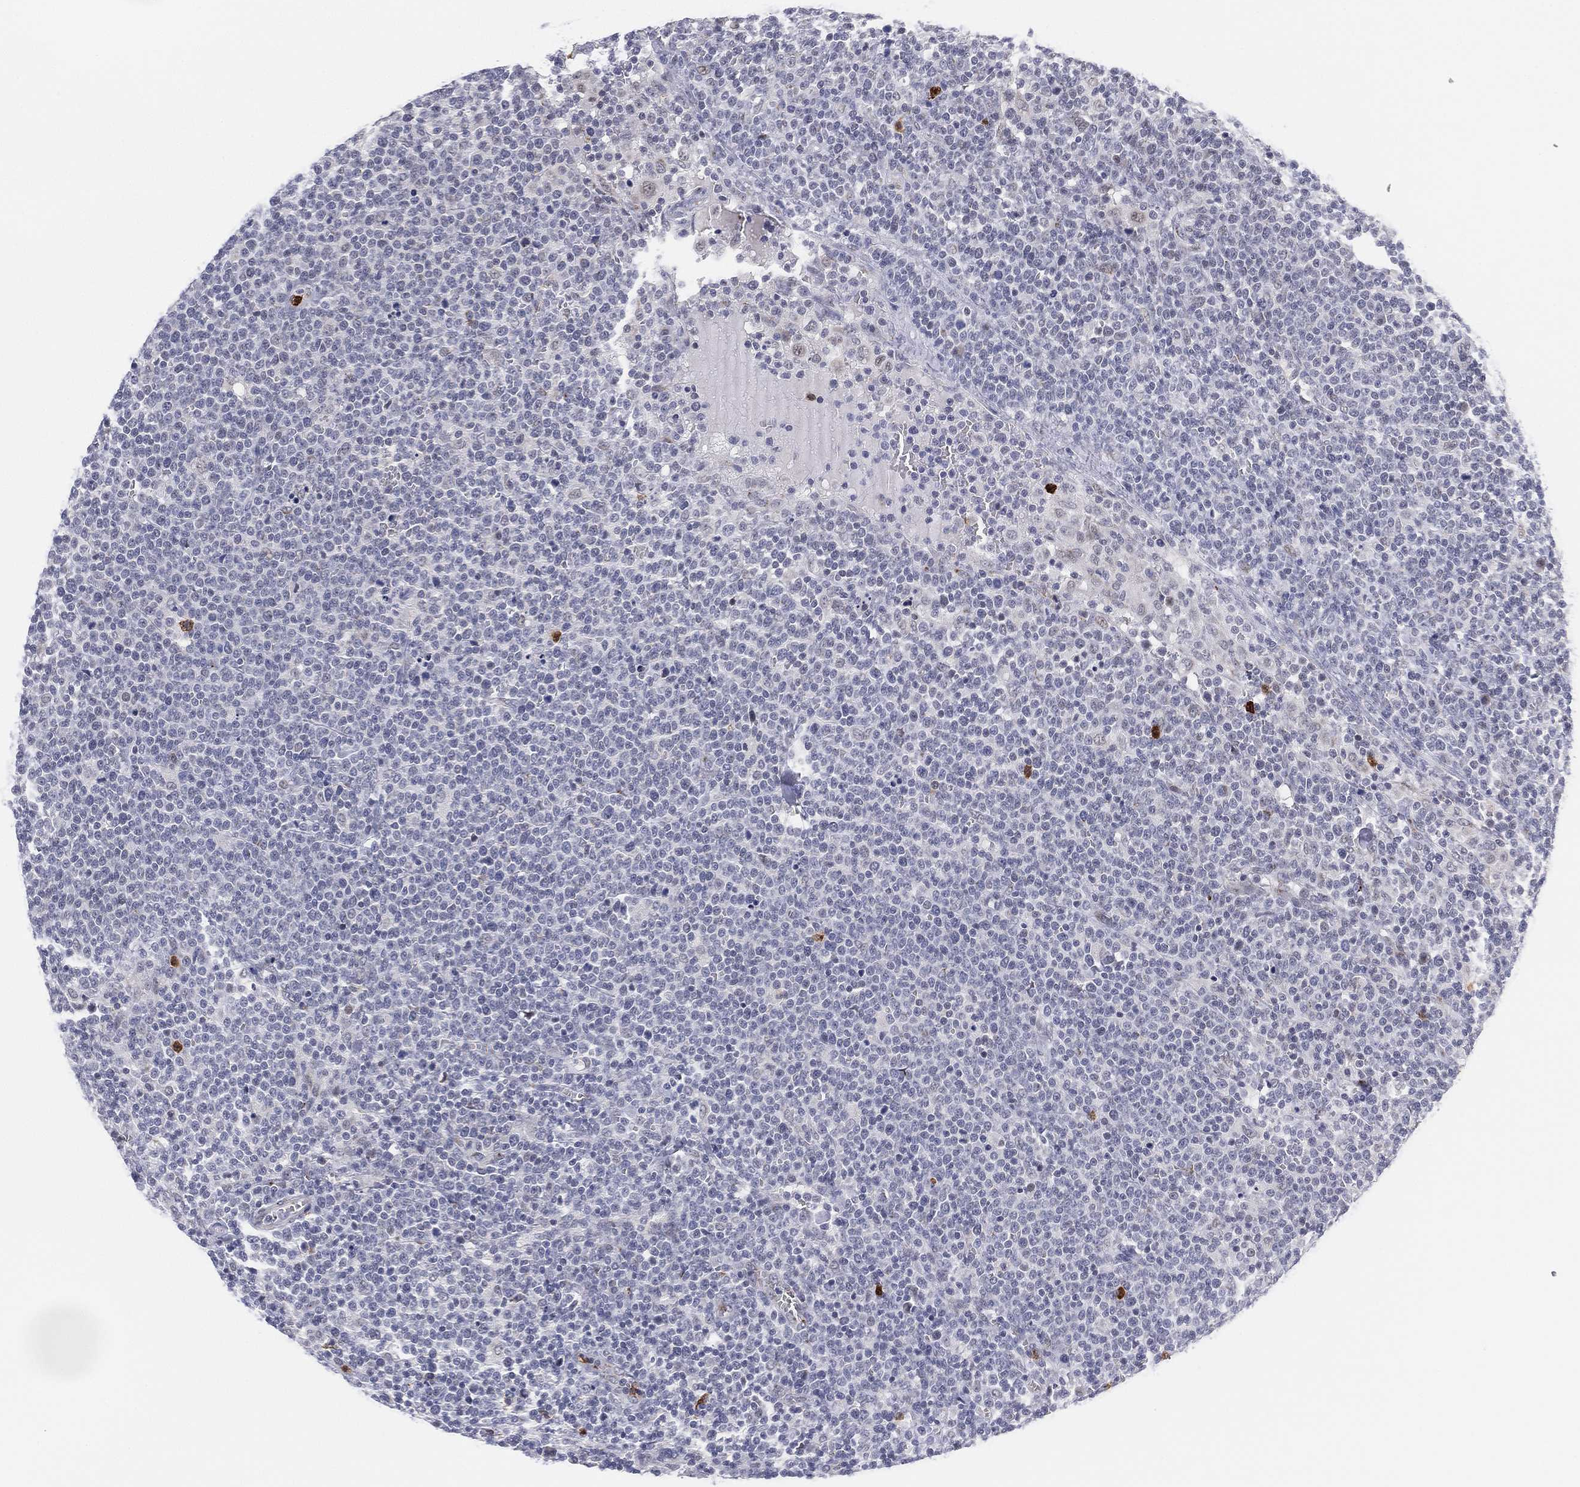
{"staining": {"intensity": "negative", "quantity": "none", "location": "none"}, "tissue": "lymphoma", "cell_type": "Tumor cells", "image_type": "cancer", "snomed": [{"axis": "morphology", "description": "Malignant lymphoma, non-Hodgkin's type, High grade"}, {"axis": "topography", "description": "Lymph node"}], "caption": "Tumor cells are negative for brown protein staining in lymphoma.", "gene": "CD177", "patient": {"sex": "male", "age": 61}}